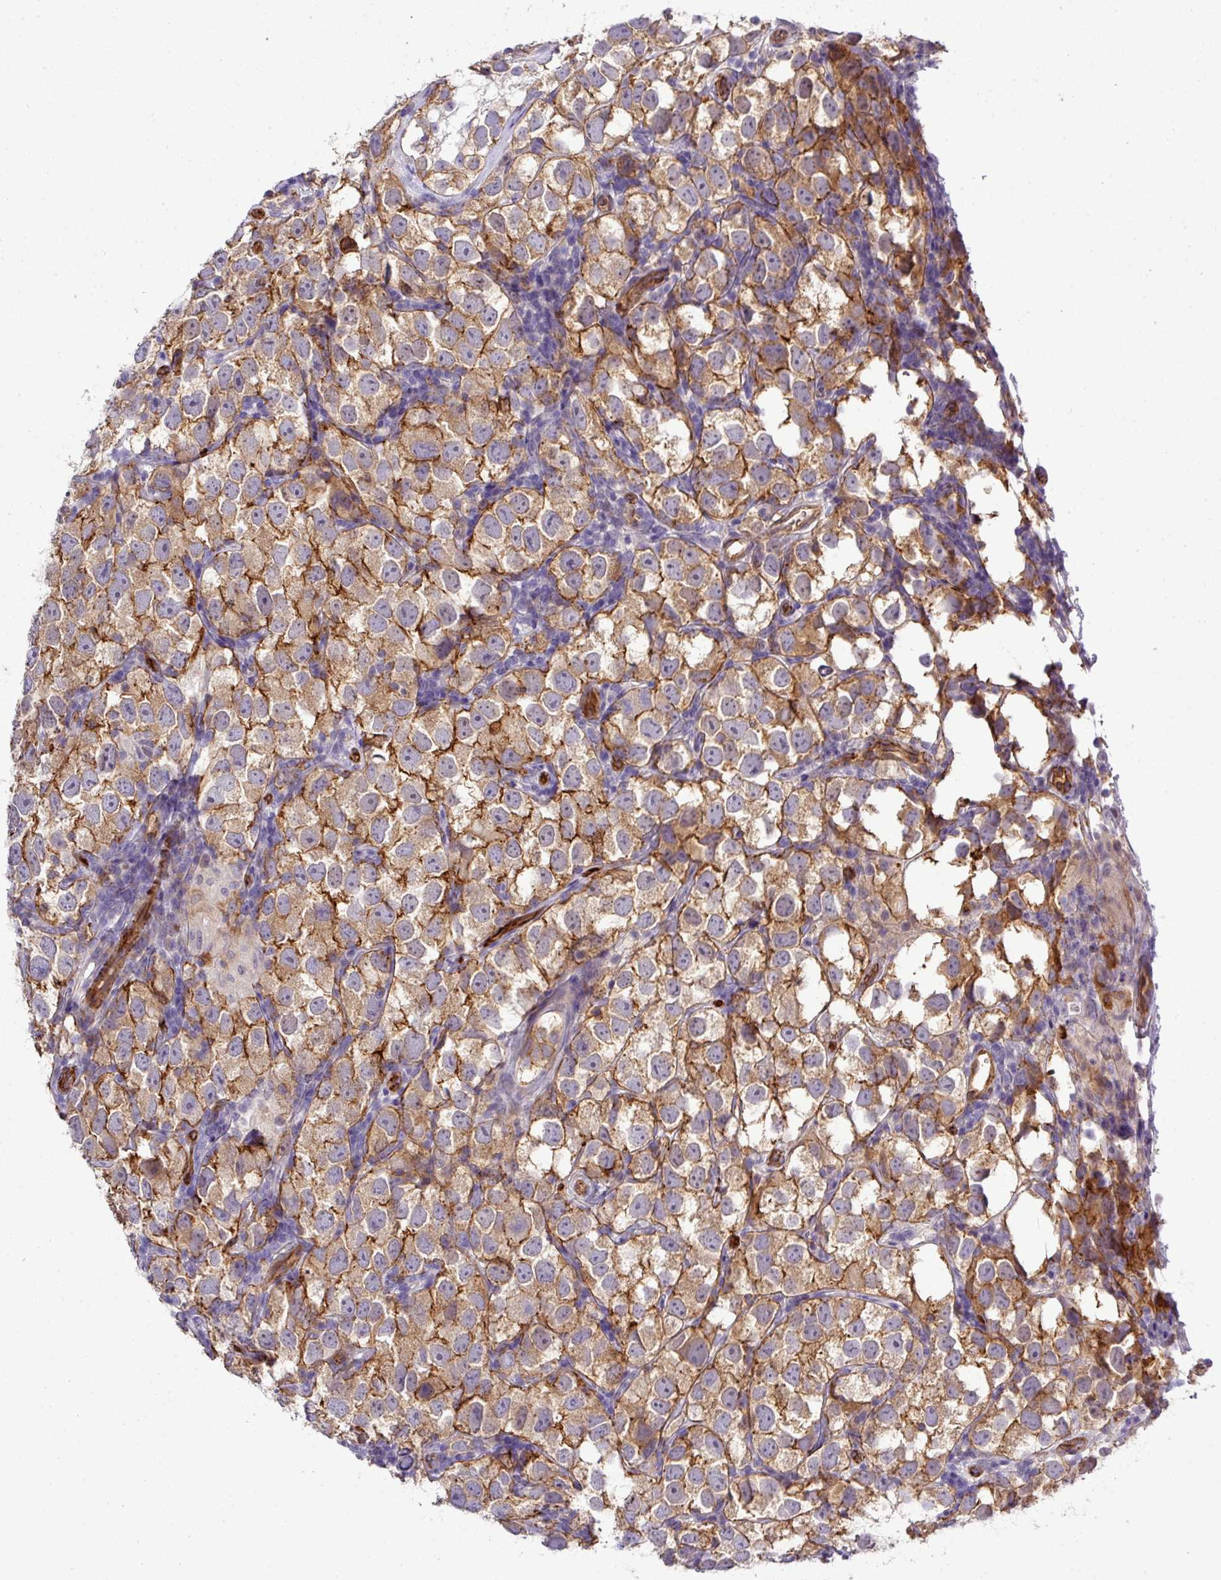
{"staining": {"intensity": "moderate", "quantity": ">75%", "location": "cytoplasmic/membranous"}, "tissue": "testis cancer", "cell_type": "Tumor cells", "image_type": "cancer", "snomed": [{"axis": "morphology", "description": "Seminoma, NOS"}, {"axis": "topography", "description": "Testis"}], "caption": "Human testis cancer stained with a protein marker displays moderate staining in tumor cells.", "gene": "PARD6A", "patient": {"sex": "male", "age": 26}}